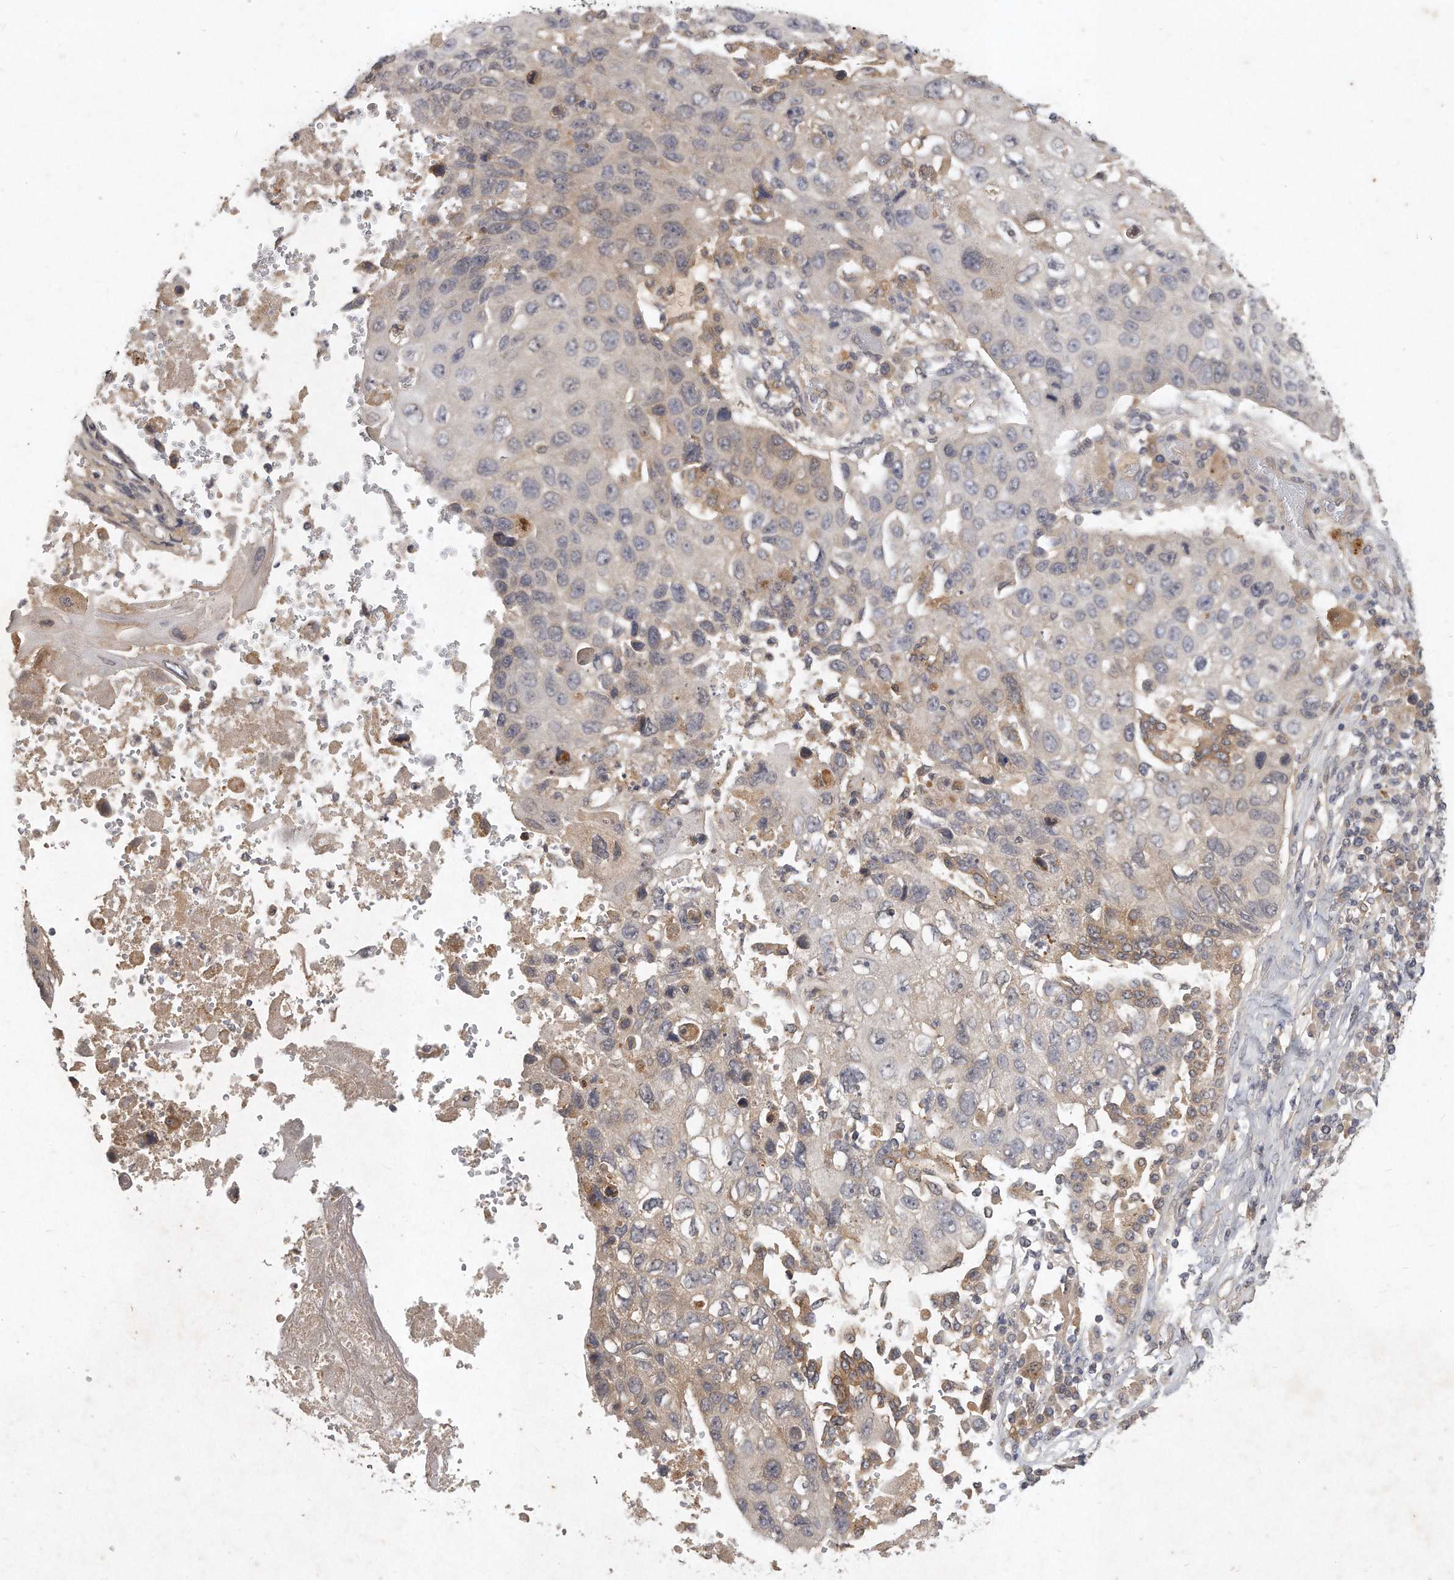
{"staining": {"intensity": "weak", "quantity": "<25%", "location": "cytoplasmic/membranous"}, "tissue": "lung cancer", "cell_type": "Tumor cells", "image_type": "cancer", "snomed": [{"axis": "morphology", "description": "Squamous cell carcinoma, NOS"}, {"axis": "topography", "description": "Lung"}], "caption": "Tumor cells are negative for protein expression in human lung squamous cell carcinoma.", "gene": "LGALS8", "patient": {"sex": "male", "age": 61}}